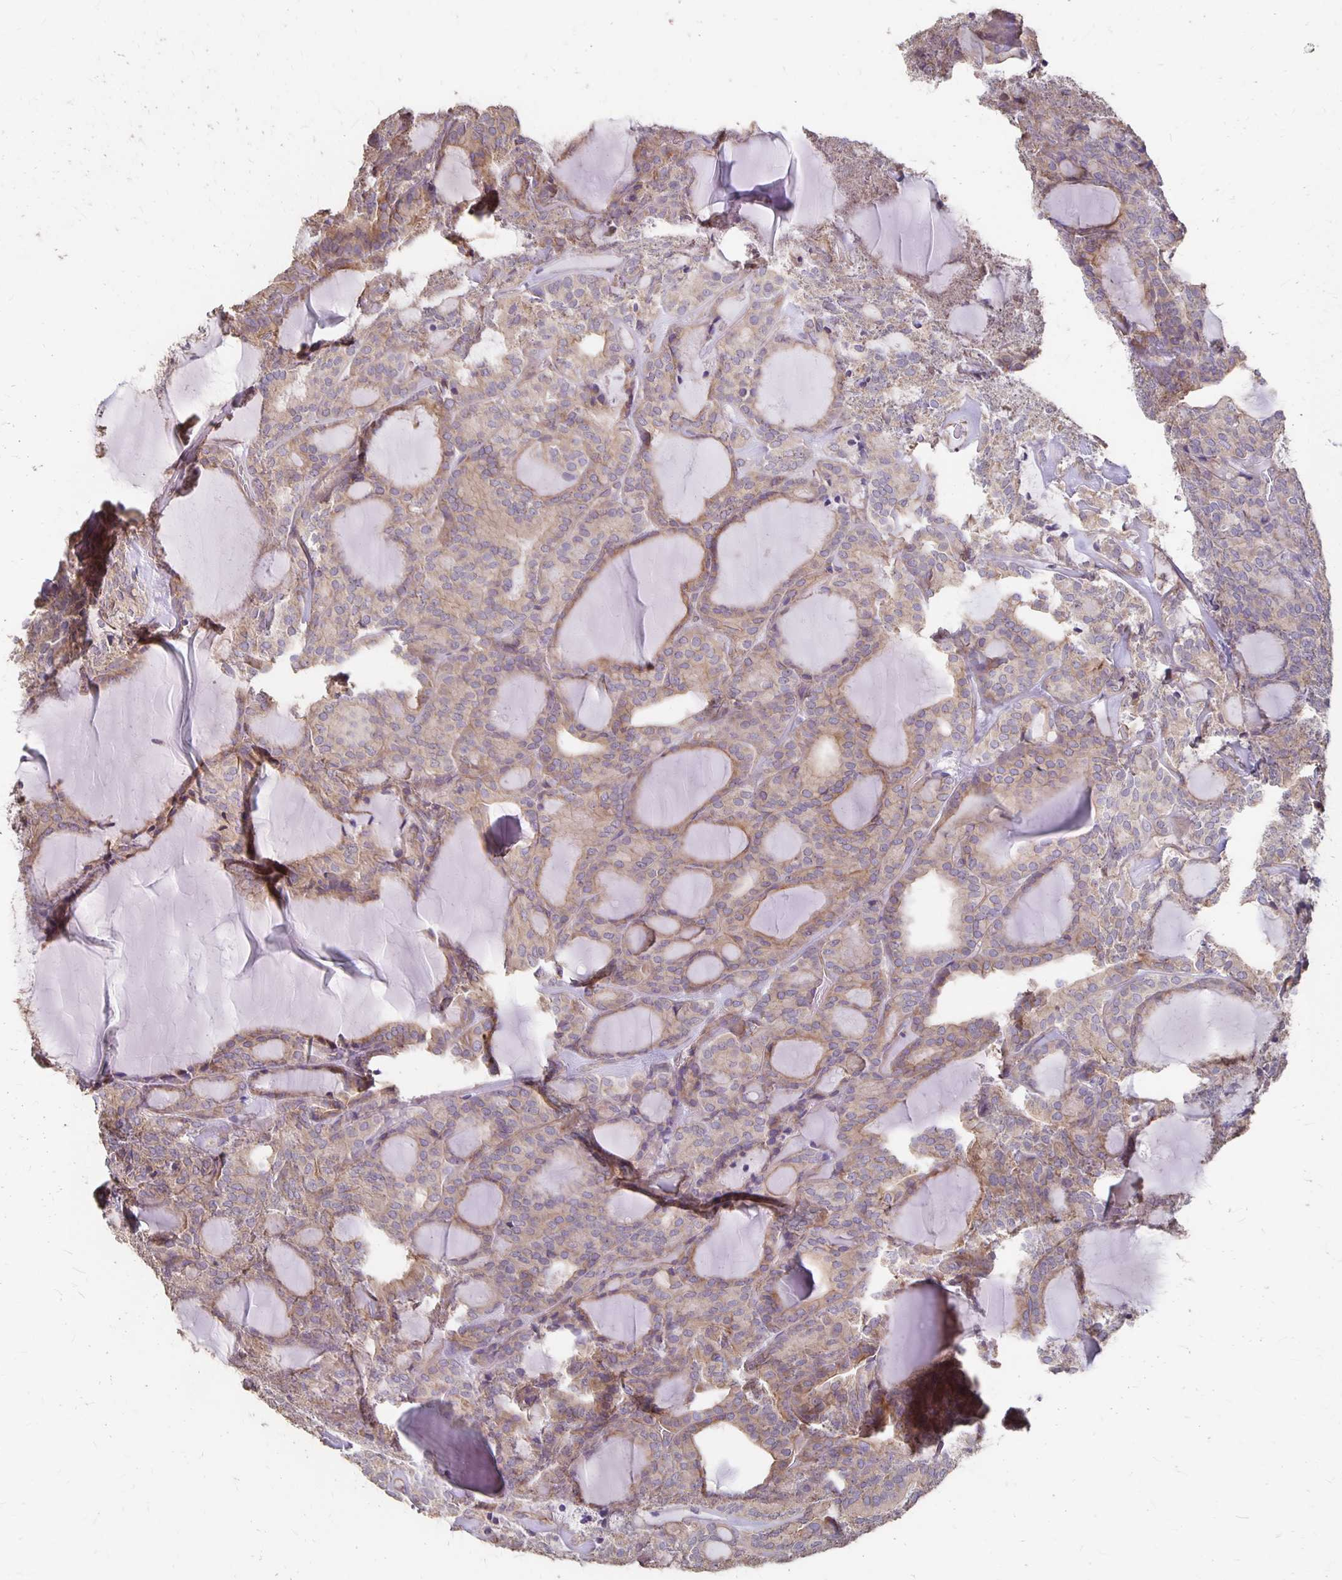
{"staining": {"intensity": "weak", "quantity": ">75%", "location": "cytoplasmic/membranous"}, "tissue": "thyroid cancer", "cell_type": "Tumor cells", "image_type": "cancer", "snomed": [{"axis": "morphology", "description": "Follicular adenoma carcinoma, NOS"}, {"axis": "topography", "description": "Thyroid gland"}], "caption": "Immunohistochemical staining of human thyroid follicular adenoma carcinoma demonstrates low levels of weak cytoplasmic/membranous staining in about >75% of tumor cells. (Stains: DAB (3,3'-diaminobenzidine) in brown, nuclei in blue, Microscopy: brightfield microscopy at high magnification).", "gene": "PPP1R3E", "patient": {"sex": "male", "age": 74}}